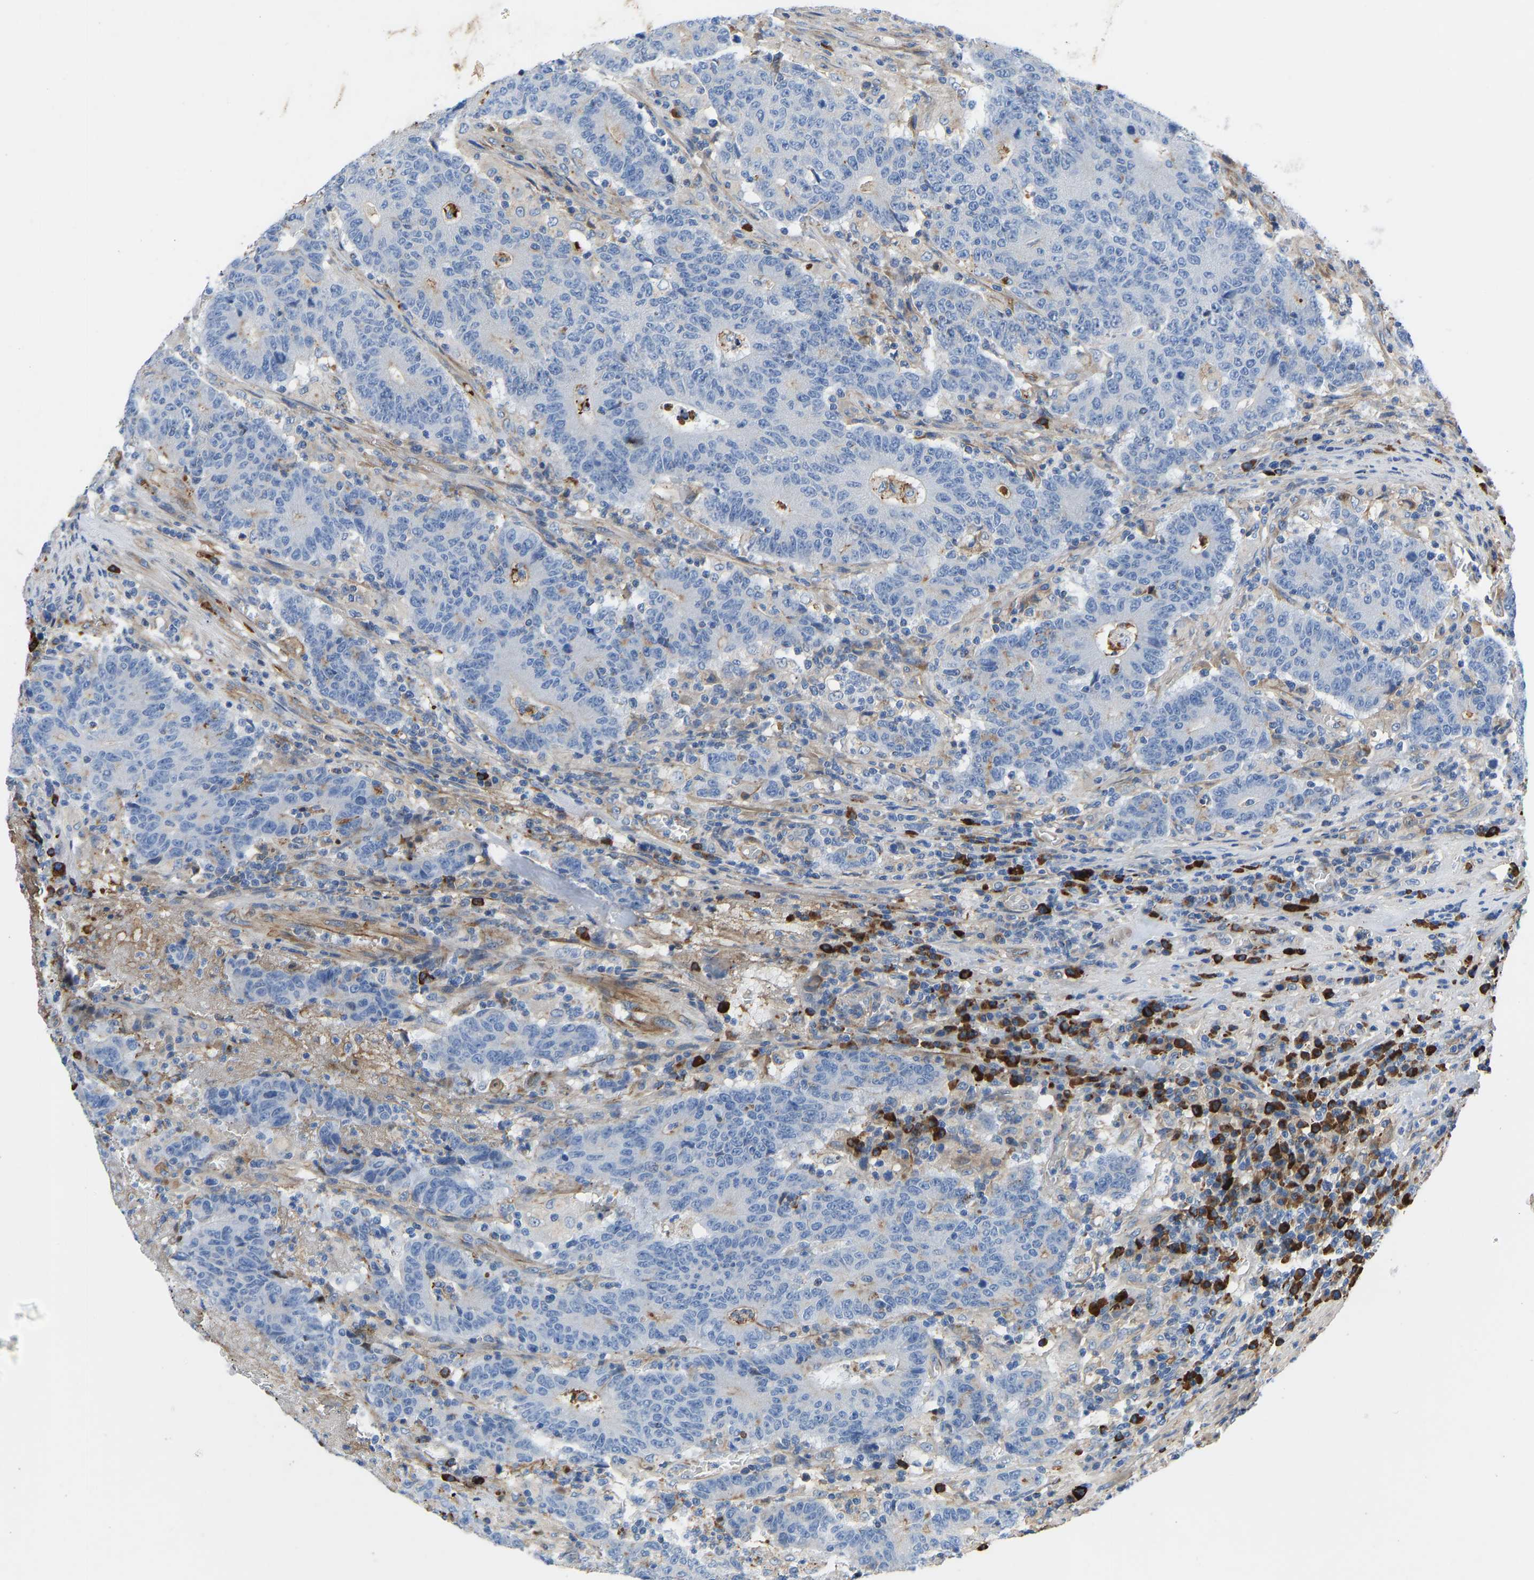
{"staining": {"intensity": "negative", "quantity": "none", "location": "none"}, "tissue": "colorectal cancer", "cell_type": "Tumor cells", "image_type": "cancer", "snomed": [{"axis": "morphology", "description": "Normal tissue, NOS"}, {"axis": "morphology", "description": "Adenocarcinoma, NOS"}, {"axis": "topography", "description": "Colon"}], "caption": "High magnification brightfield microscopy of adenocarcinoma (colorectal) stained with DAB (brown) and counterstained with hematoxylin (blue): tumor cells show no significant staining.", "gene": "HSPG2", "patient": {"sex": "female", "age": 75}}